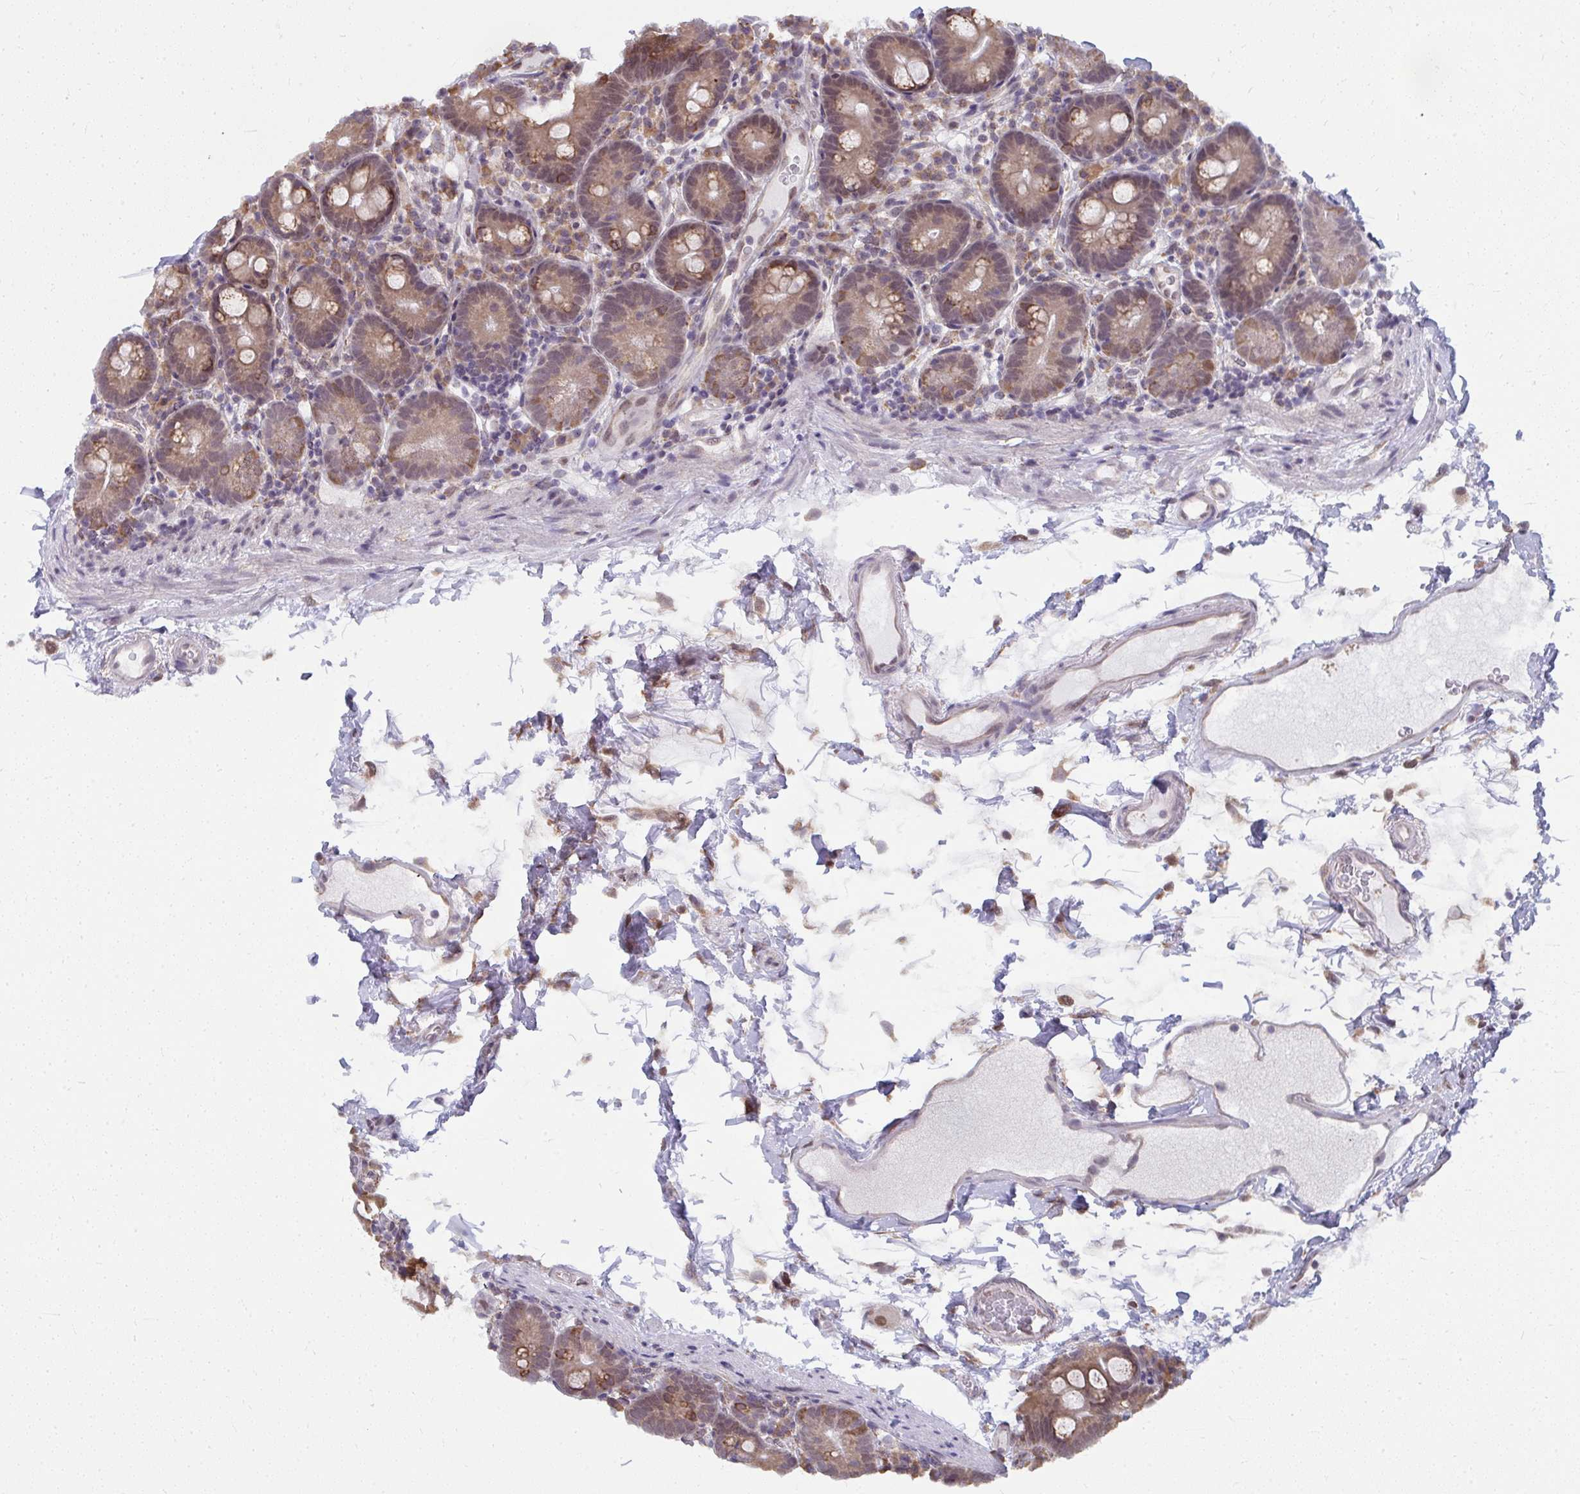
{"staining": {"intensity": "moderate", "quantity": ">75%", "location": "cytoplasmic/membranous,nuclear"}, "tissue": "small intestine", "cell_type": "Glandular cells", "image_type": "normal", "snomed": [{"axis": "morphology", "description": "Normal tissue, NOS"}, {"axis": "topography", "description": "Small intestine"}], "caption": "Protein analysis of normal small intestine displays moderate cytoplasmic/membranous,nuclear expression in about >75% of glandular cells. (Brightfield microscopy of DAB IHC at high magnification).", "gene": "NMNAT1", "patient": {"sex": "female", "age": 68}}